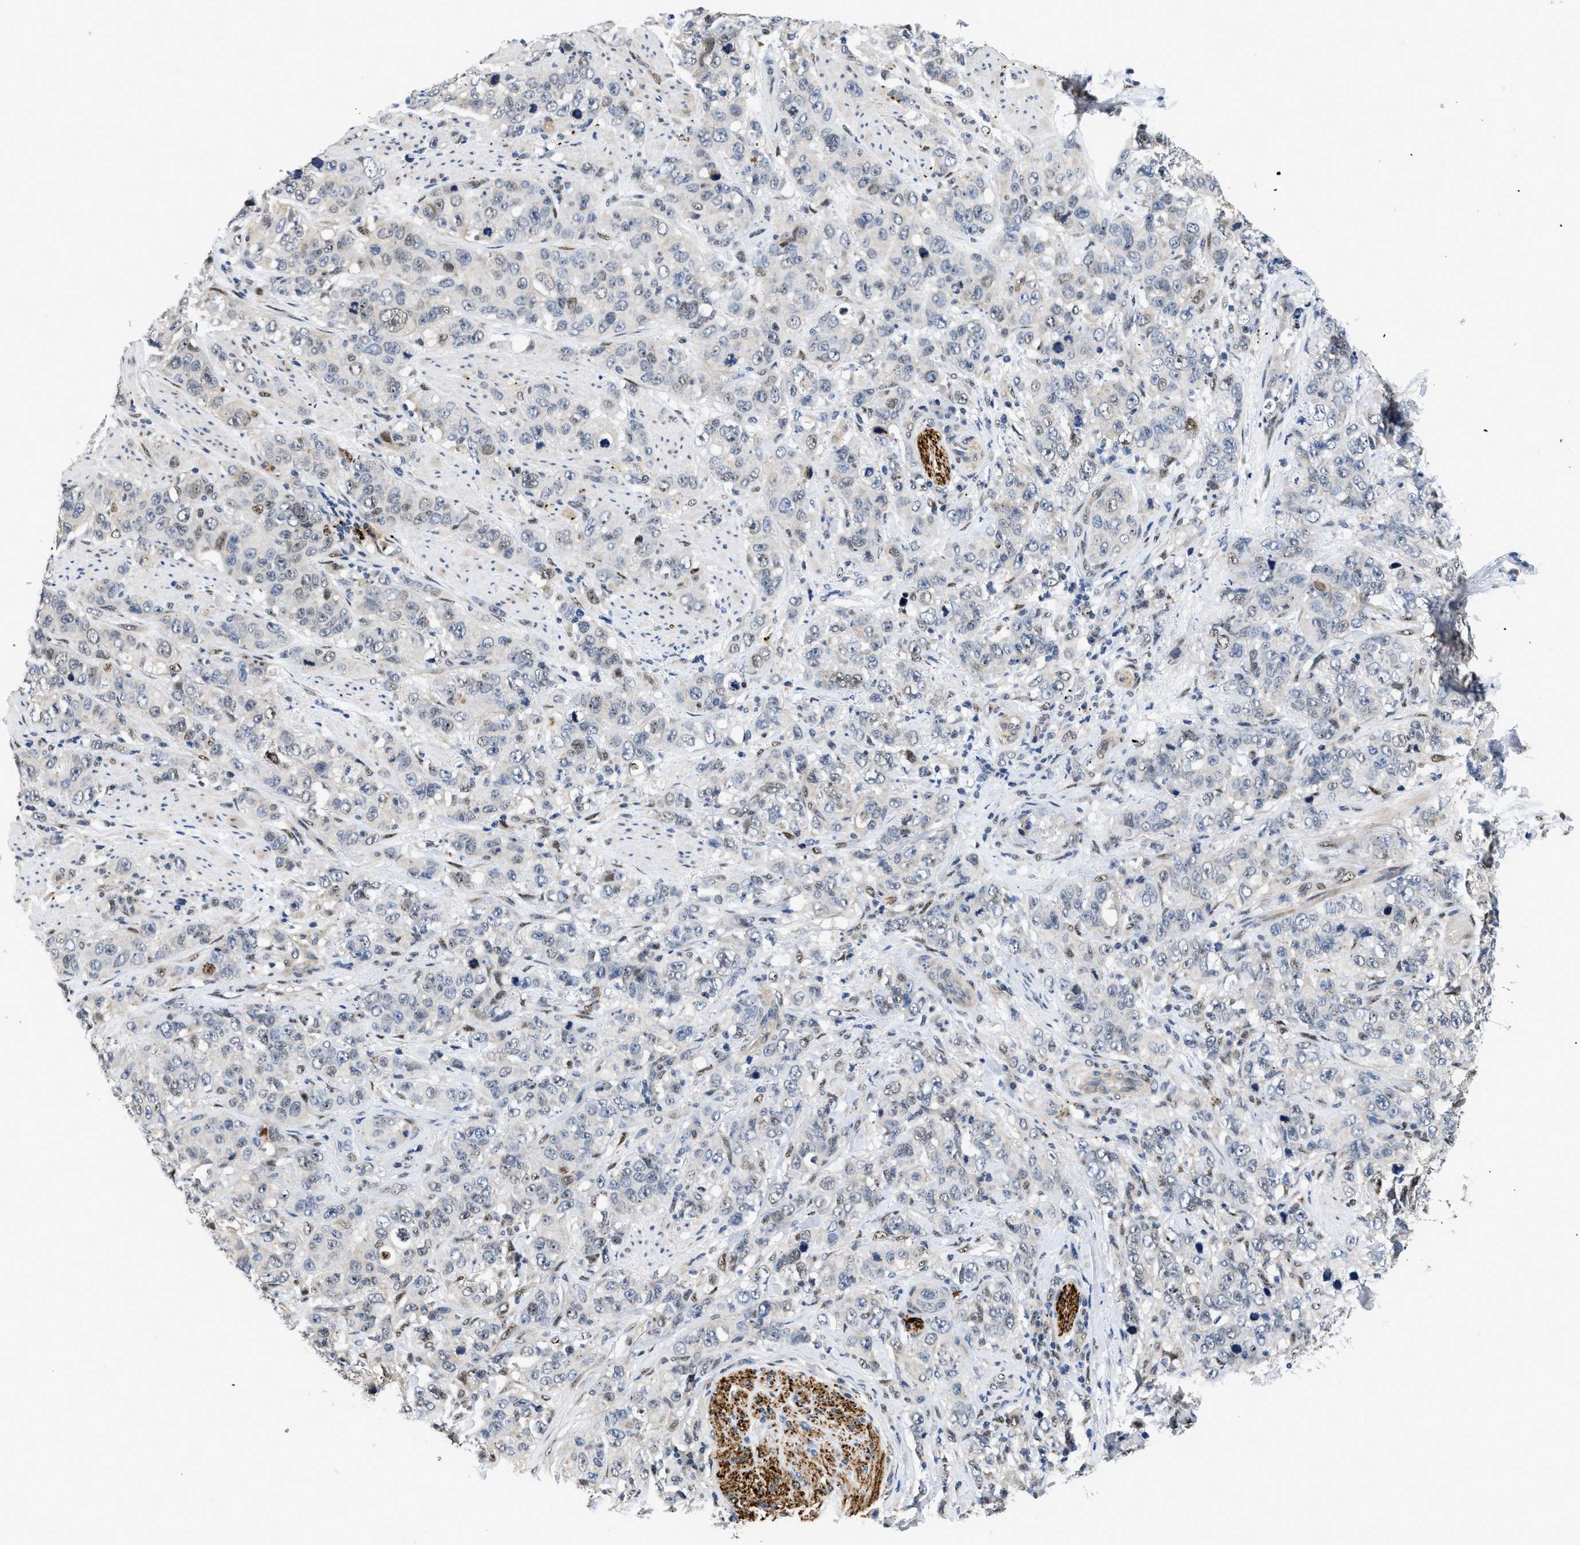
{"staining": {"intensity": "weak", "quantity": "<25%", "location": "nuclear"}, "tissue": "stomach cancer", "cell_type": "Tumor cells", "image_type": "cancer", "snomed": [{"axis": "morphology", "description": "Adenocarcinoma, NOS"}, {"axis": "topography", "description": "Stomach"}], "caption": "This is a image of immunohistochemistry (IHC) staining of stomach adenocarcinoma, which shows no staining in tumor cells. (Stains: DAB (3,3'-diaminobenzidine) immunohistochemistry with hematoxylin counter stain, Microscopy: brightfield microscopy at high magnification).", "gene": "VIP", "patient": {"sex": "male", "age": 48}}